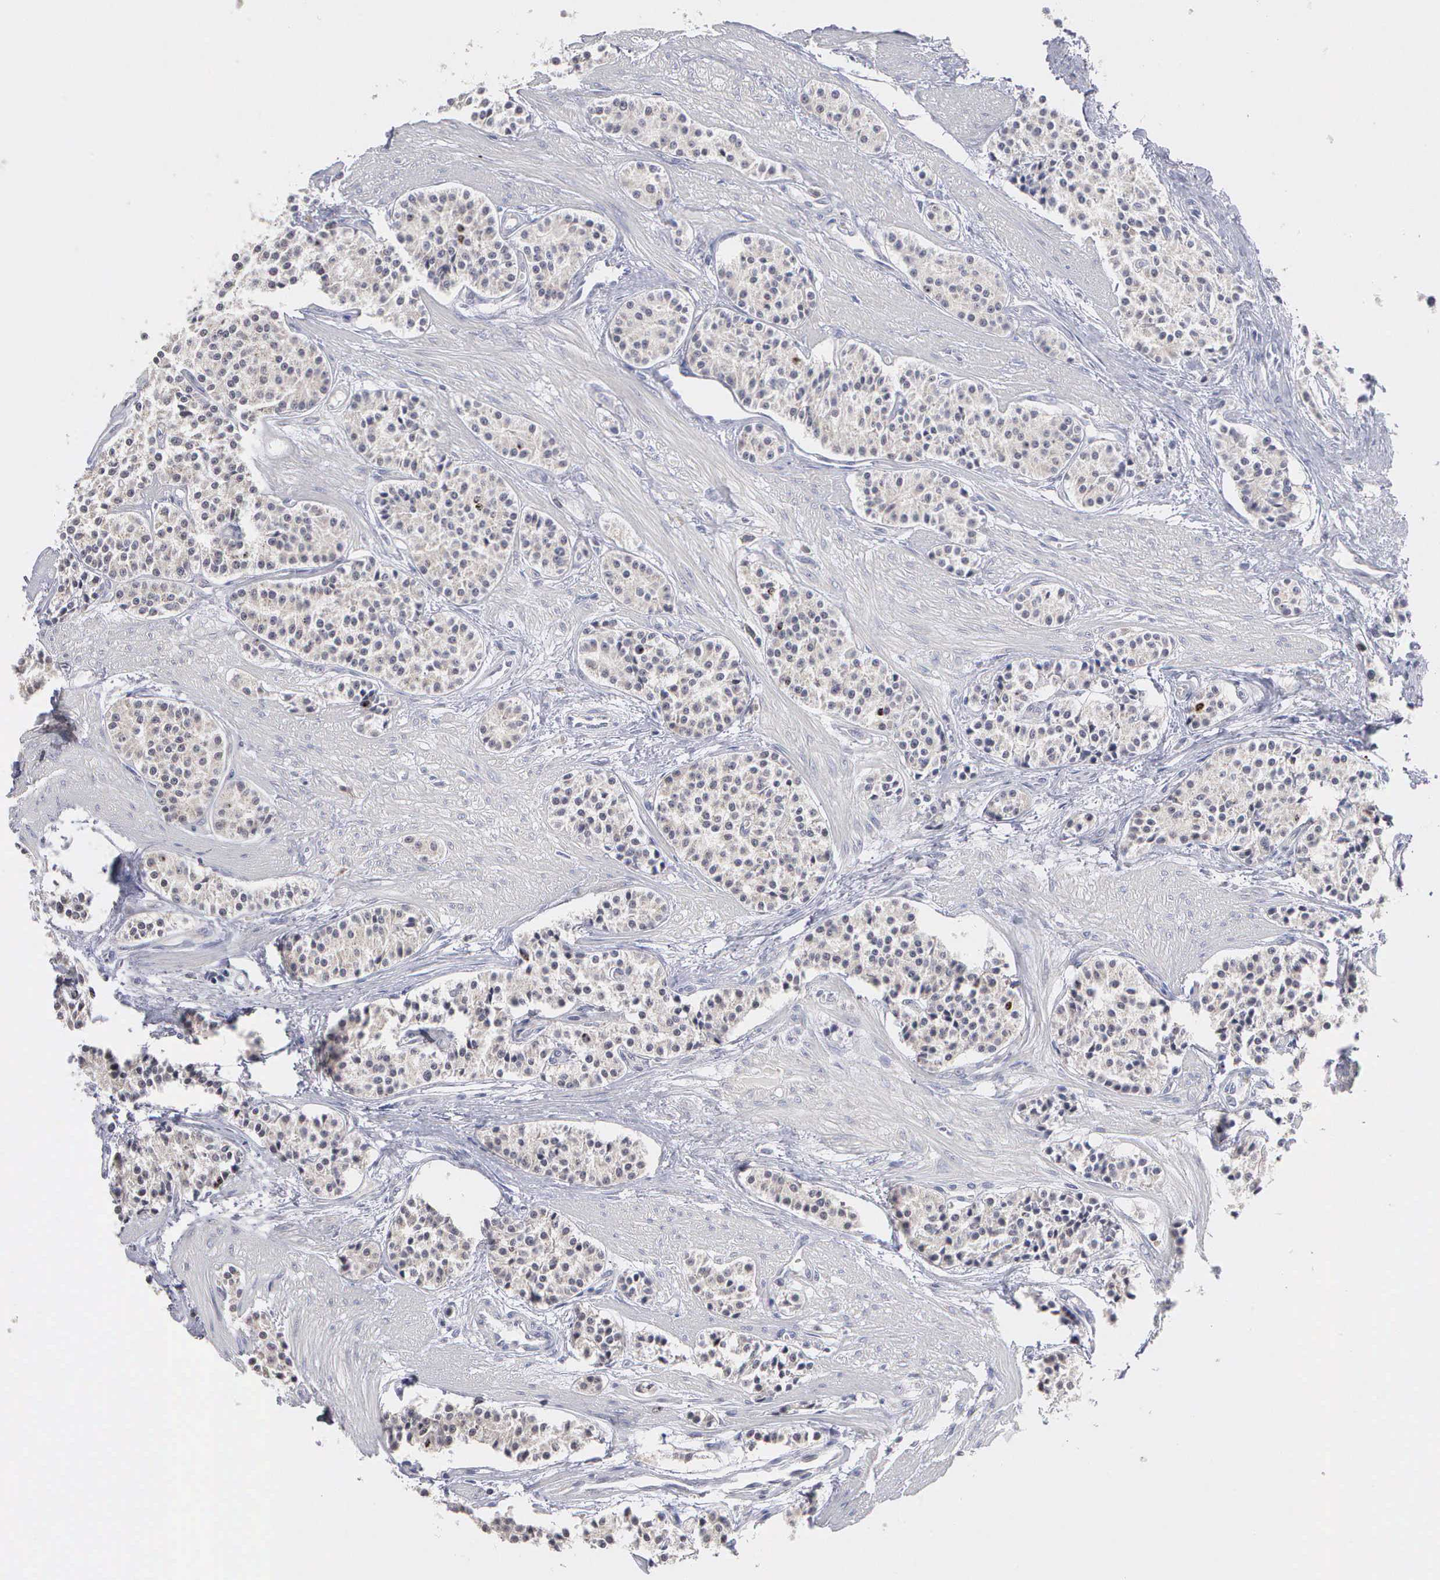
{"staining": {"intensity": "weak", "quantity": ">75%", "location": "cytoplasmic/membranous"}, "tissue": "carcinoid", "cell_type": "Tumor cells", "image_type": "cancer", "snomed": [{"axis": "morphology", "description": "Carcinoid, malignant, NOS"}, {"axis": "topography", "description": "Stomach"}], "caption": "A micrograph of human carcinoid stained for a protein shows weak cytoplasmic/membranous brown staining in tumor cells.", "gene": "KDM6A", "patient": {"sex": "female", "age": 76}}